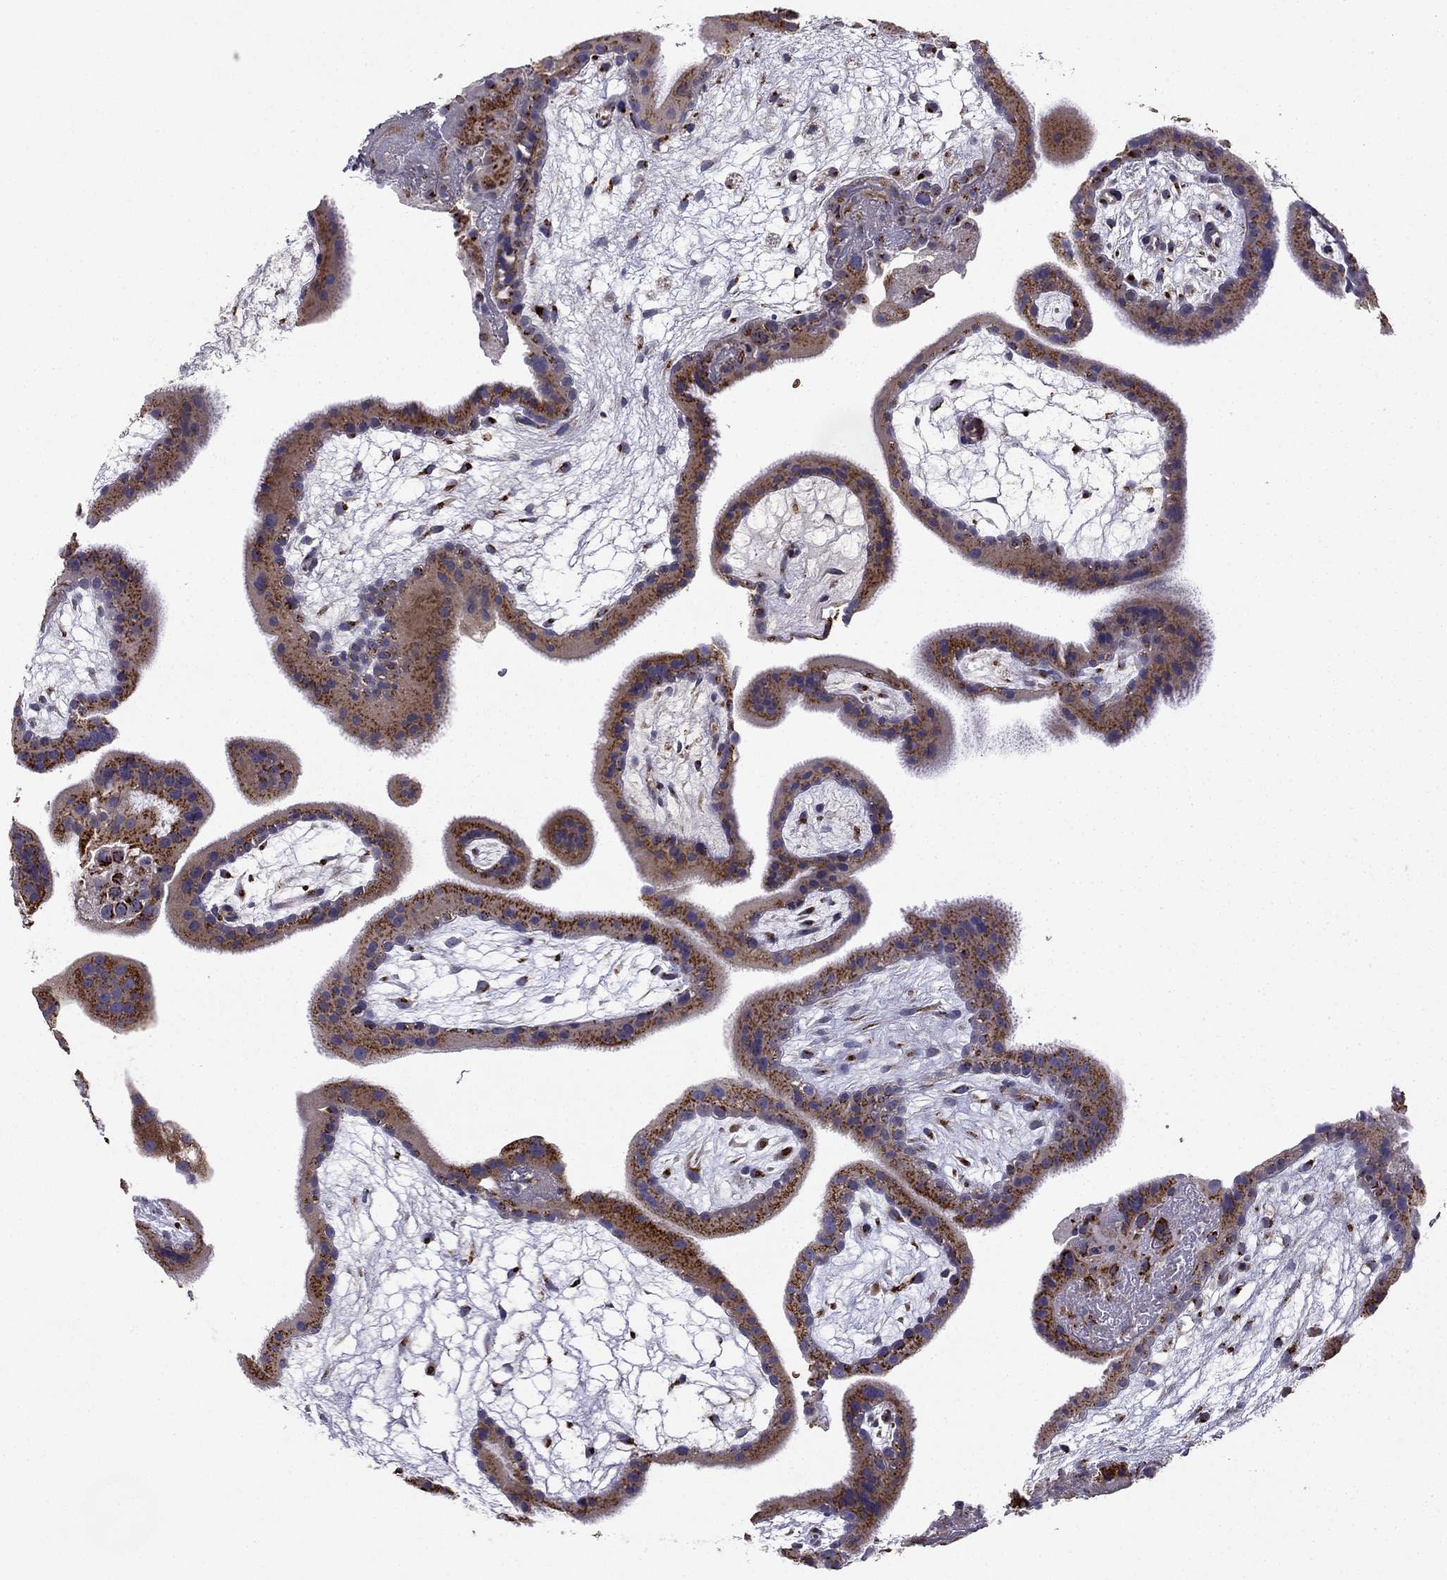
{"staining": {"intensity": "strong", "quantity": "25%-75%", "location": "cytoplasmic/membranous"}, "tissue": "placenta", "cell_type": "Decidual cells", "image_type": "normal", "snomed": [{"axis": "morphology", "description": "Normal tissue, NOS"}, {"axis": "topography", "description": "Placenta"}], "caption": "Placenta stained with DAB IHC demonstrates high levels of strong cytoplasmic/membranous expression in about 25%-75% of decidual cells.", "gene": "B4GALT7", "patient": {"sex": "female", "age": 19}}